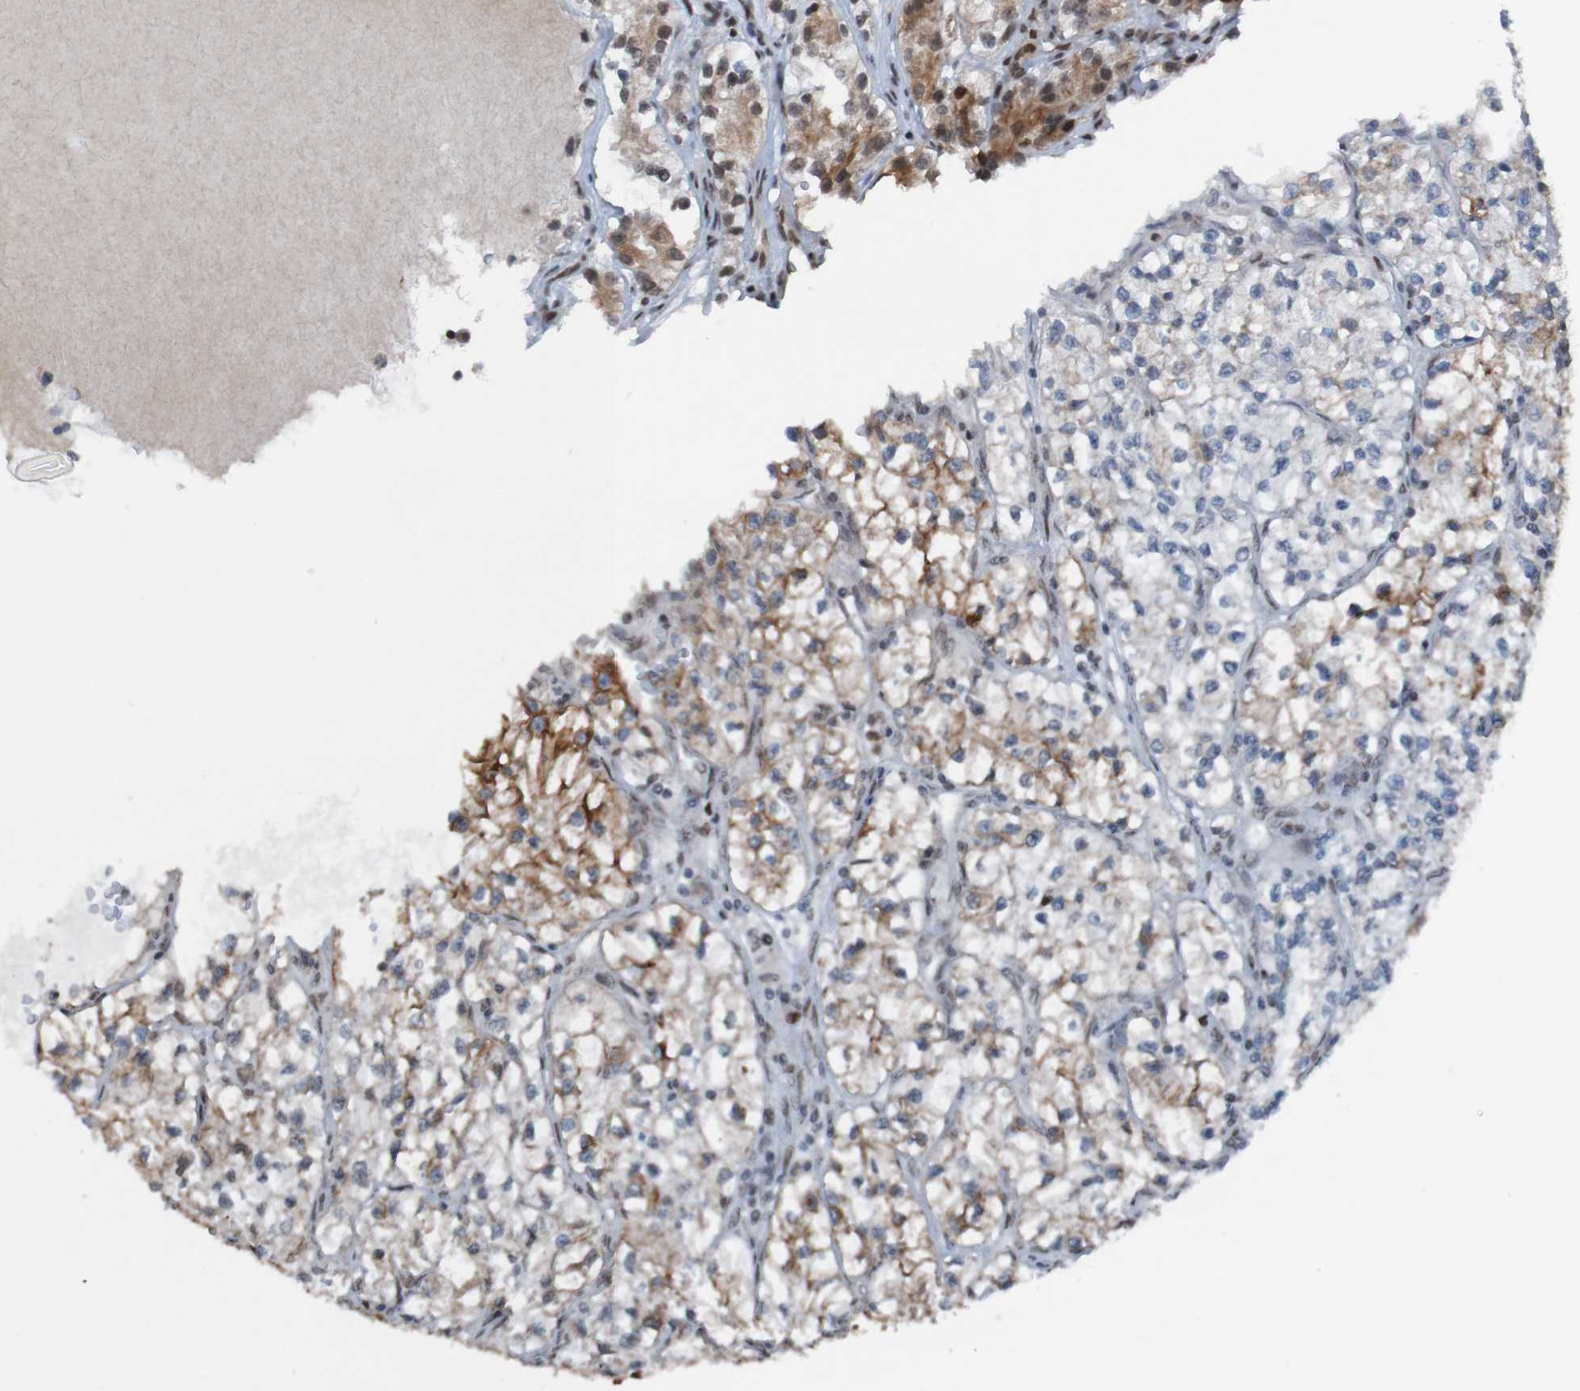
{"staining": {"intensity": "strong", "quantity": "25%-75%", "location": "cytoplasmic/membranous,nuclear"}, "tissue": "renal cancer", "cell_type": "Tumor cells", "image_type": "cancer", "snomed": [{"axis": "morphology", "description": "Adenocarcinoma, NOS"}, {"axis": "topography", "description": "Kidney"}], "caption": "Renal cancer (adenocarcinoma) tissue reveals strong cytoplasmic/membranous and nuclear expression in approximately 25%-75% of tumor cells (Stains: DAB (3,3'-diaminobenzidine) in brown, nuclei in blue, Microscopy: brightfield microscopy at high magnification).", "gene": "PHF2", "patient": {"sex": "female", "age": 57}}